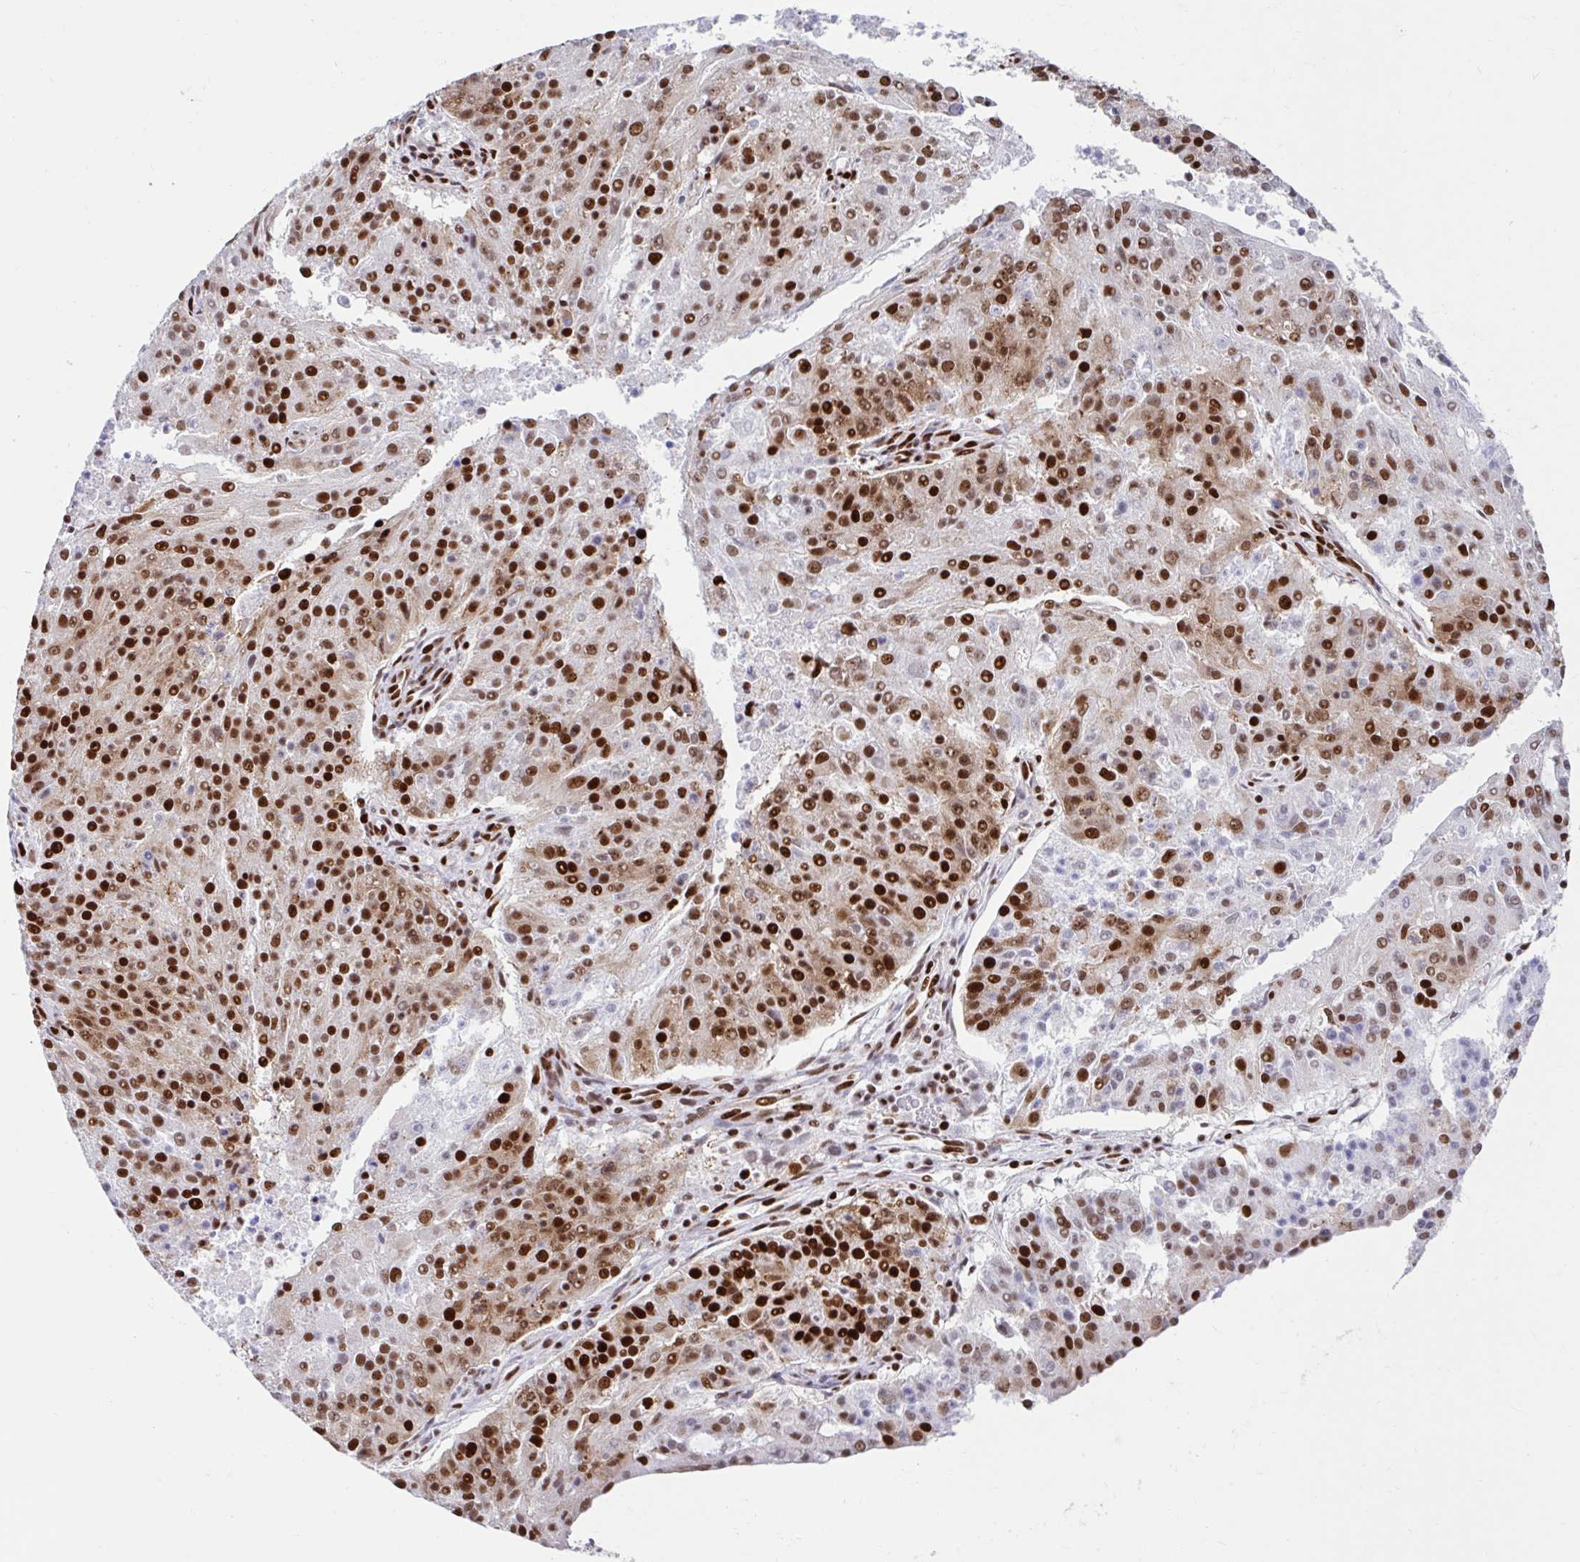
{"staining": {"intensity": "strong", "quantity": ">75%", "location": "nuclear"}, "tissue": "endometrial cancer", "cell_type": "Tumor cells", "image_type": "cancer", "snomed": [{"axis": "morphology", "description": "Adenocarcinoma, NOS"}, {"axis": "topography", "description": "Endometrium"}], "caption": "Strong nuclear positivity is identified in approximately >75% of tumor cells in endometrial adenocarcinoma. The staining is performed using DAB brown chromogen to label protein expression. The nuclei are counter-stained blue using hematoxylin.", "gene": "KHDRBS1", "patient": {"sex": "female", "age": 82}}